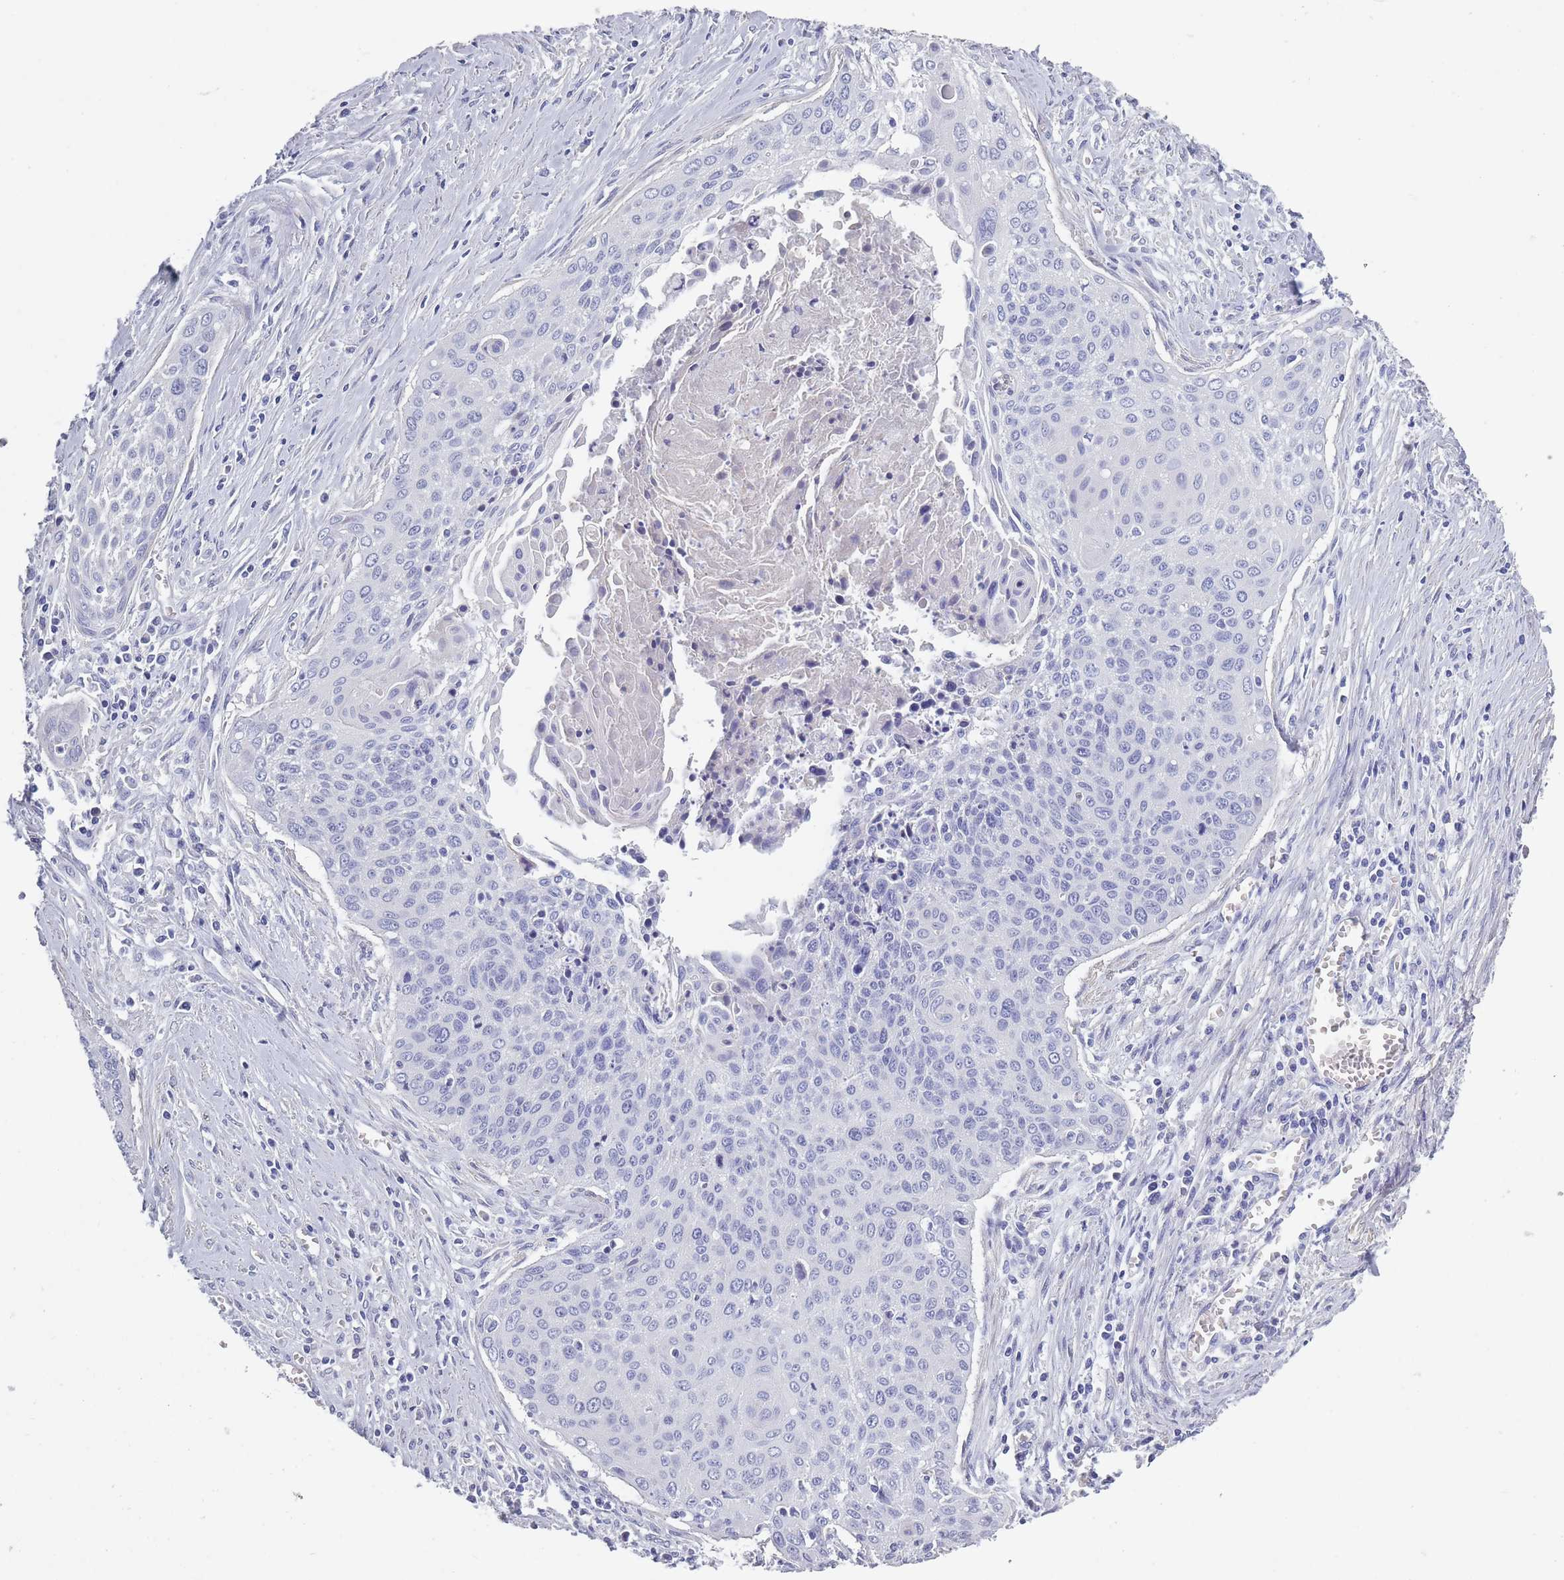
{"staining": {"intensity": "negative", "quantity": "none", "location": "none"}, "tissue": "cervical cancer", "cell_type": "Tumor cells", "image_type": "cancer", "snomed": [{"axis": "morphology", "description": "Squamous cell carcinoma, NOS"}, {"axis": "topography", "description": "Cervix"}], "caption": "An immunohistochemistry (IHC) histopathology image of squamous cell carcinoma (cervical) is shown. There is no staining in tumor cells of squamous cell carcinoma (cervical). (DAB (3,3'-diaminobenzidine) immunohistochemistry, high magnification).", "gene": "OR4C5", "patient": {"sex": "female", "age": 55}}